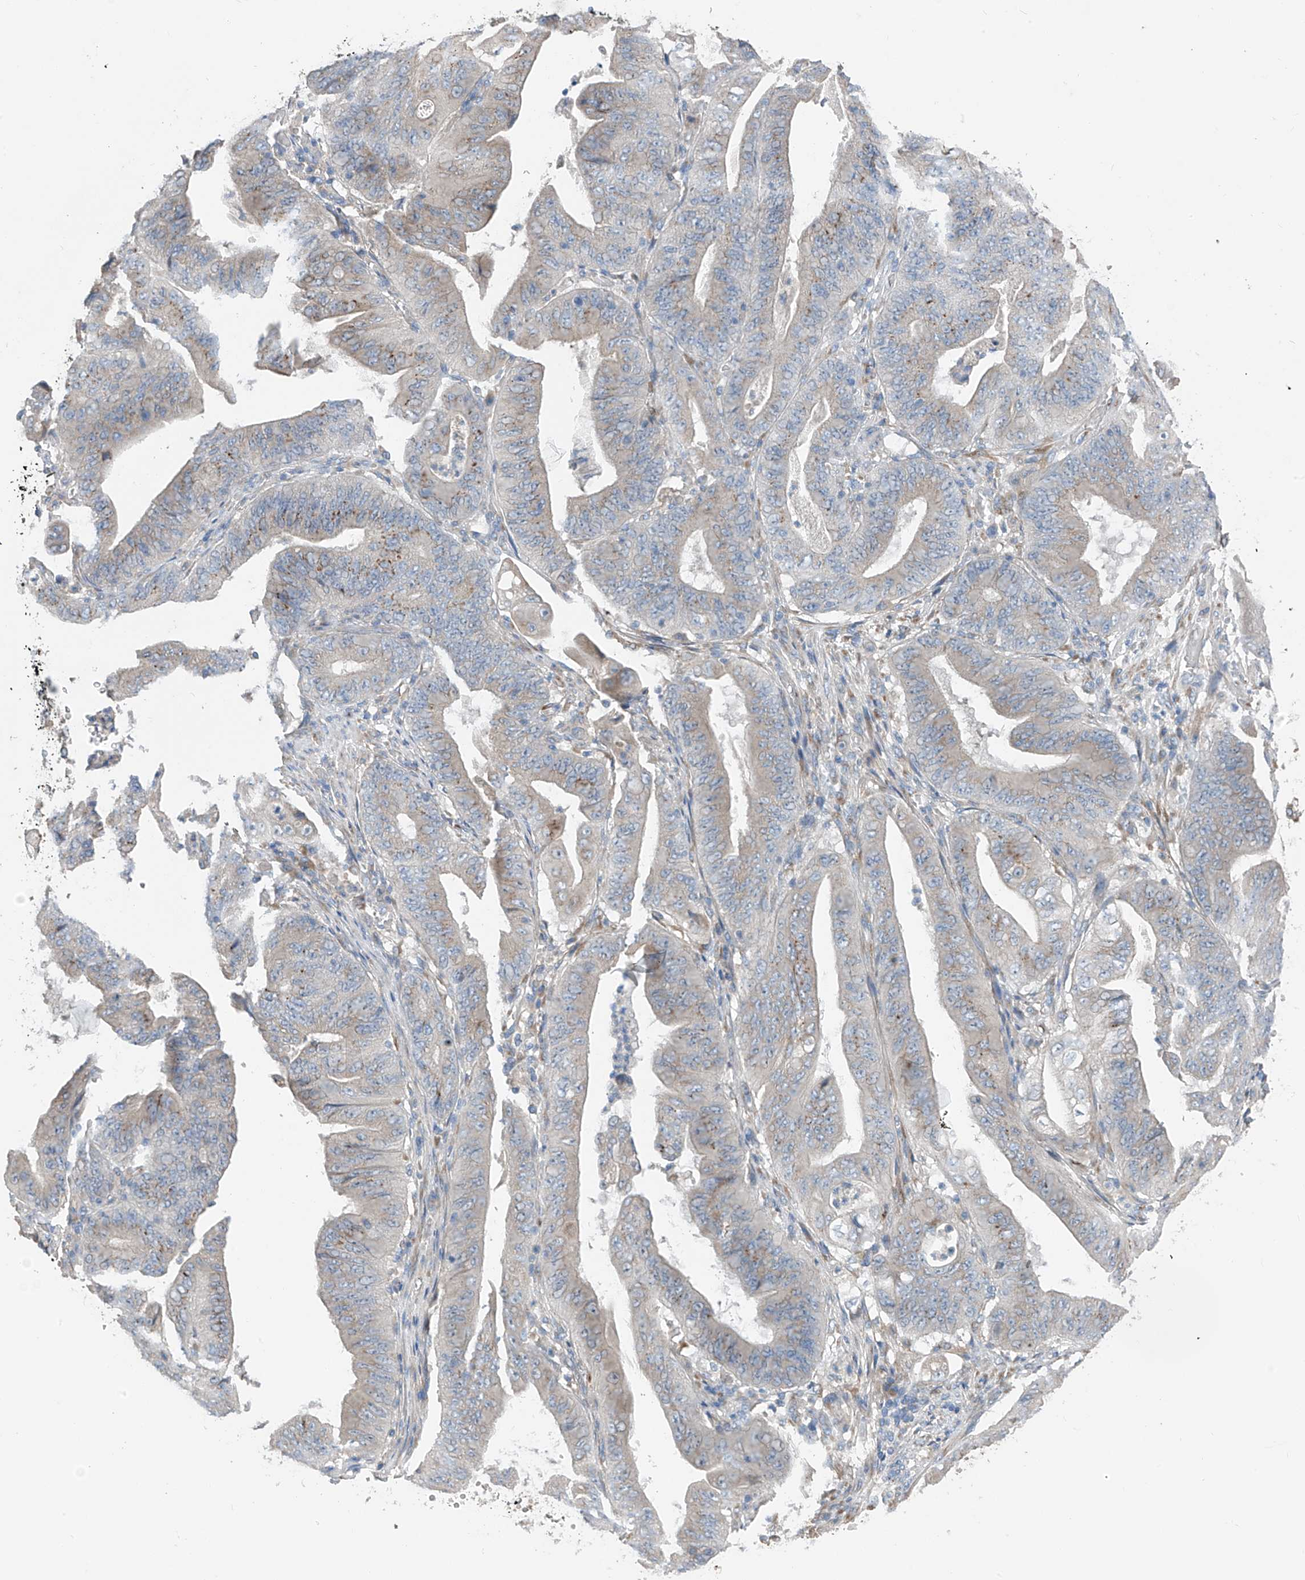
{"staining": {"intensity": "negative", "quantity": "none", "location": "none"}, "tissue": "stomach cancer", "cell_type": "Tumor cells", "image_type": "cancer", "snomed": [{"axis": "morphology", "description": "Adenocarcinoma, NOS"}, {"axis": "topography", "description": "Stomach"}], "caption": "There is no significant expression in tumor cells of stomach cancer.", "gene": "GALNTL6", "patient": {"sex": "female", "age": 73}}